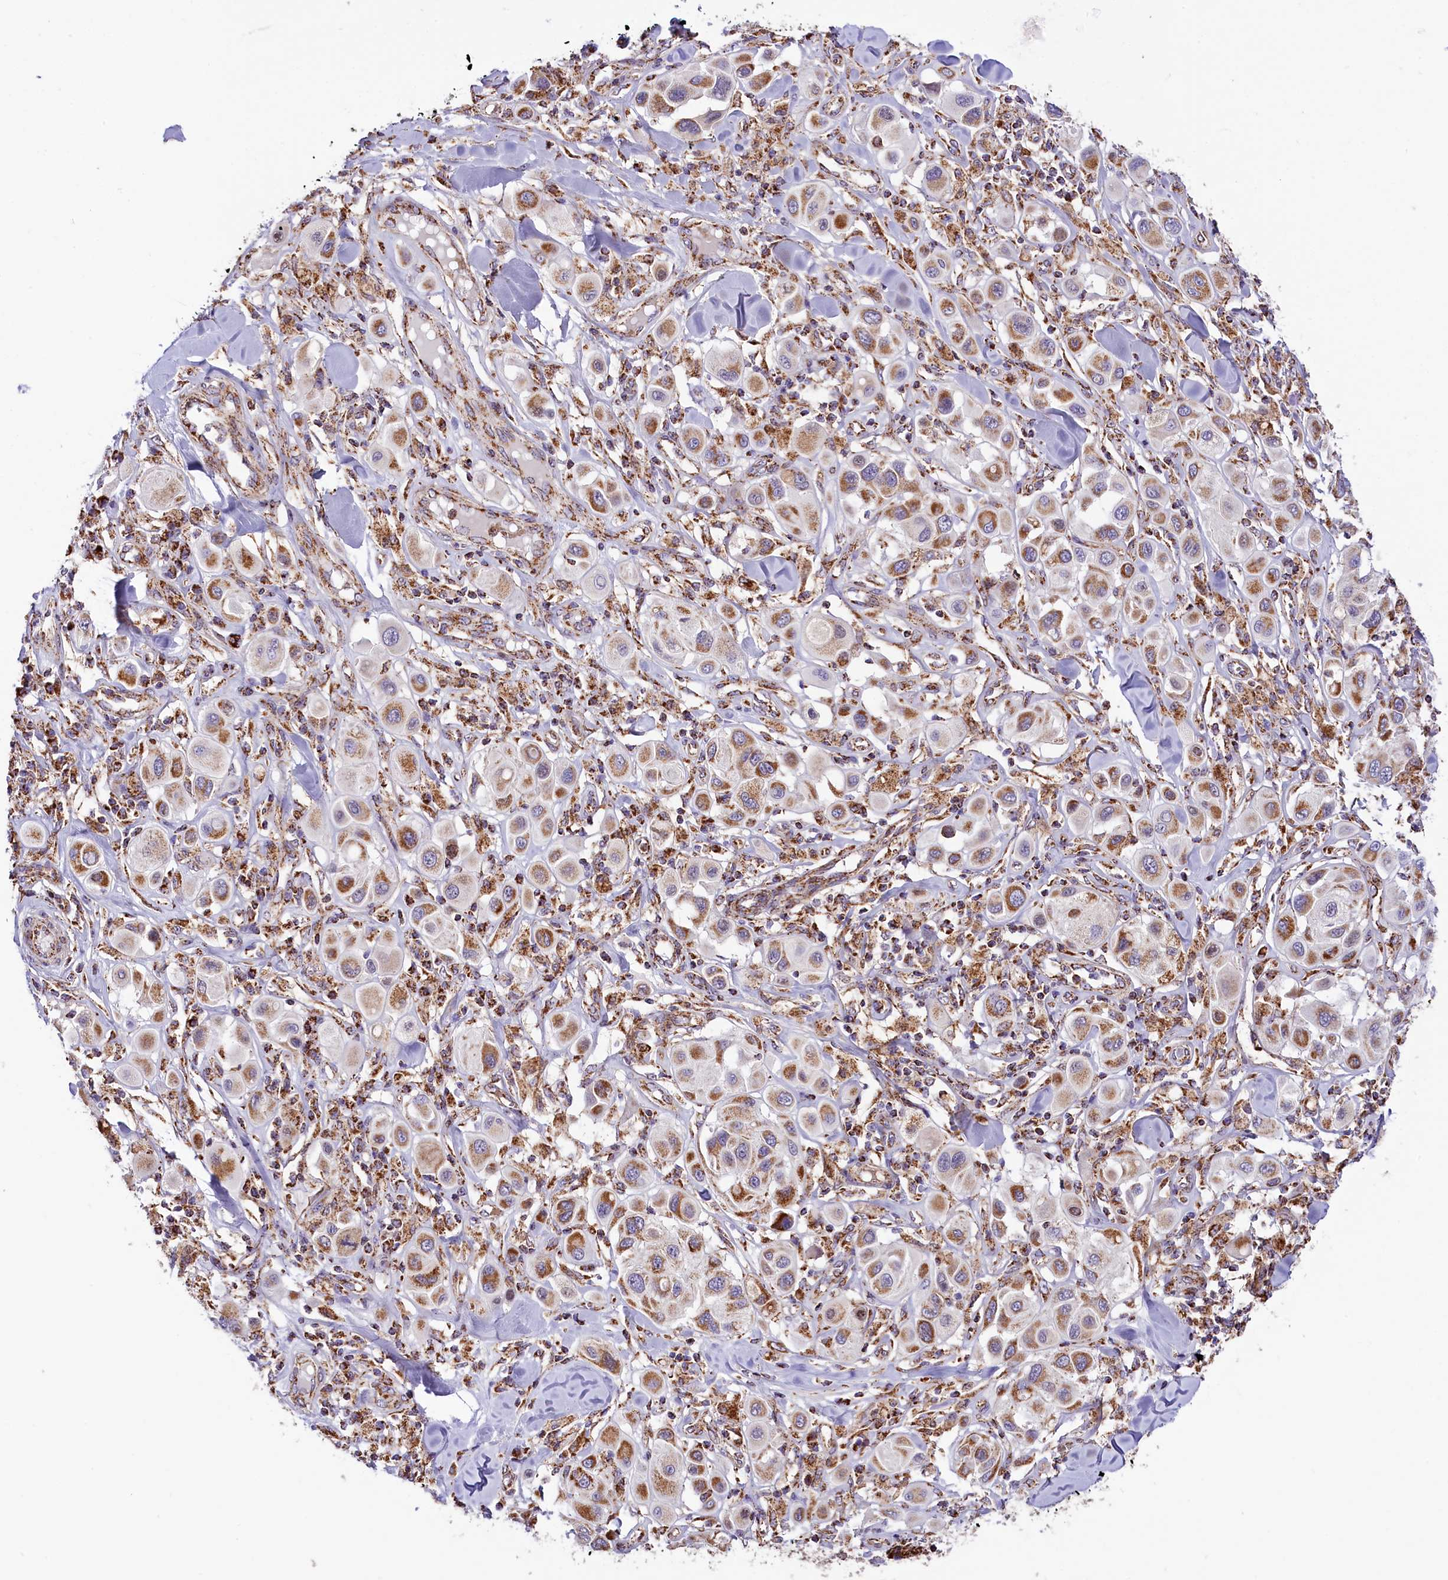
{"staining": {"intensity": "moderate", "quantity": ">75%", "location": "cytoplasmic/membranous"}, "tissue": "melanoma", "cell_type": "Tumor cells", "image_type": "cancer", "snomed": [{"axis": "morphology", "description": "Malignant melanoma, Metastatic site"}, {"axis": "topography", "description": "Skin"}], "caption": "A brown stain highlights moderate cytoplasmic/membranous expression of a protein in human melanoma tumor cells. (IHC, brightfield microscopy, high magnification).", "gene": "NDUFA8", "patient": {"sex": "male", "age": 41}}